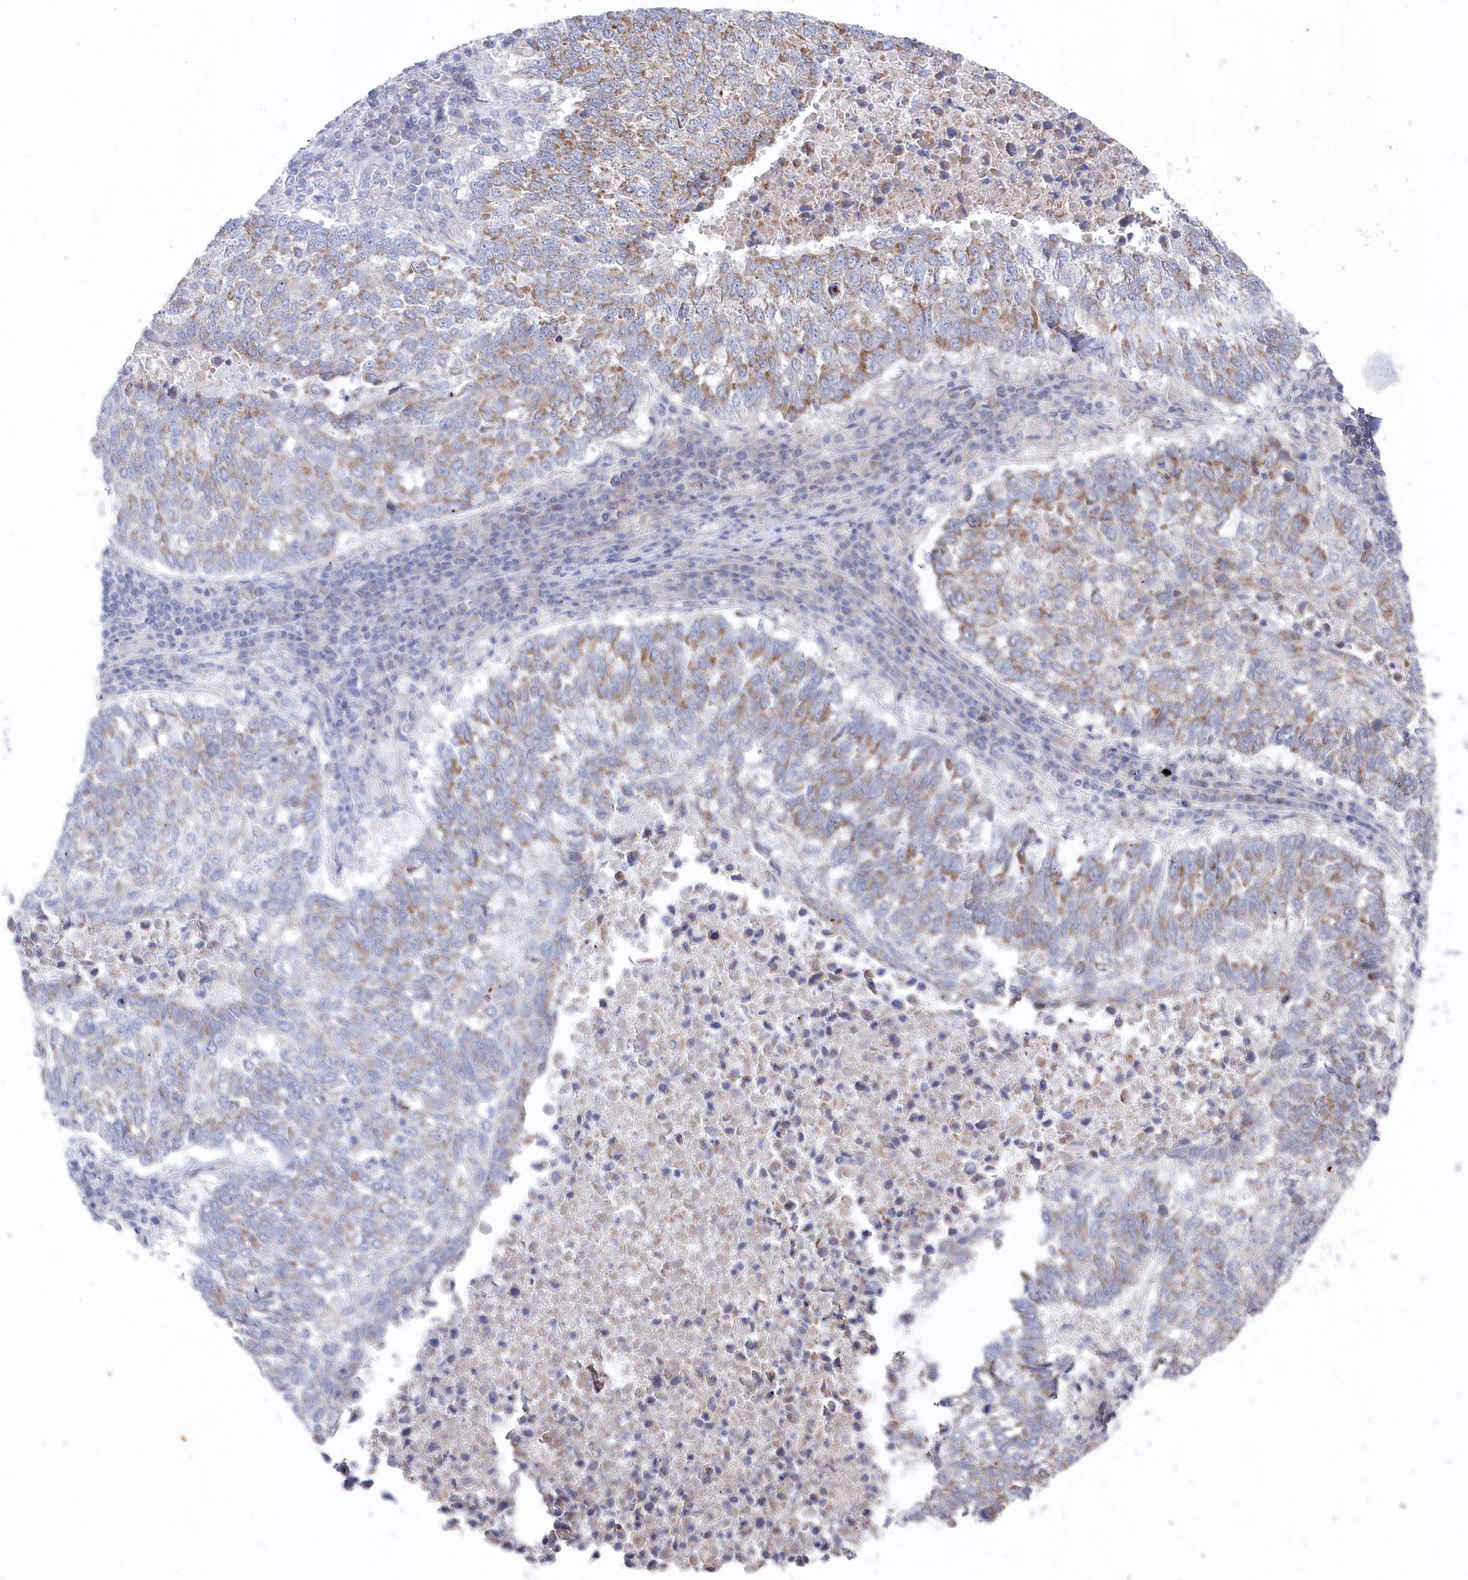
{"staining": {"intensity": "moderate", "quantity": "<25%", "location": "cytoplasmic/membranous"}, "tissue": "lung cancer", "cell_type": "Tumor cells", "image_type": "cancer", "snomed": [{"axis": "morphology", "description": "Squamous cell carcinoma, NOS"}, {"axis": "topography", "description": "Lung"}], "caption": "Squamous cell carcinoma (lung) stained with a brown dye reveals moderate cytoplasmic/membranous positive expression in approximately <25% of tumor cells.", "gene": "GLS2", "patient": {"sex": "male", "age": 73}}